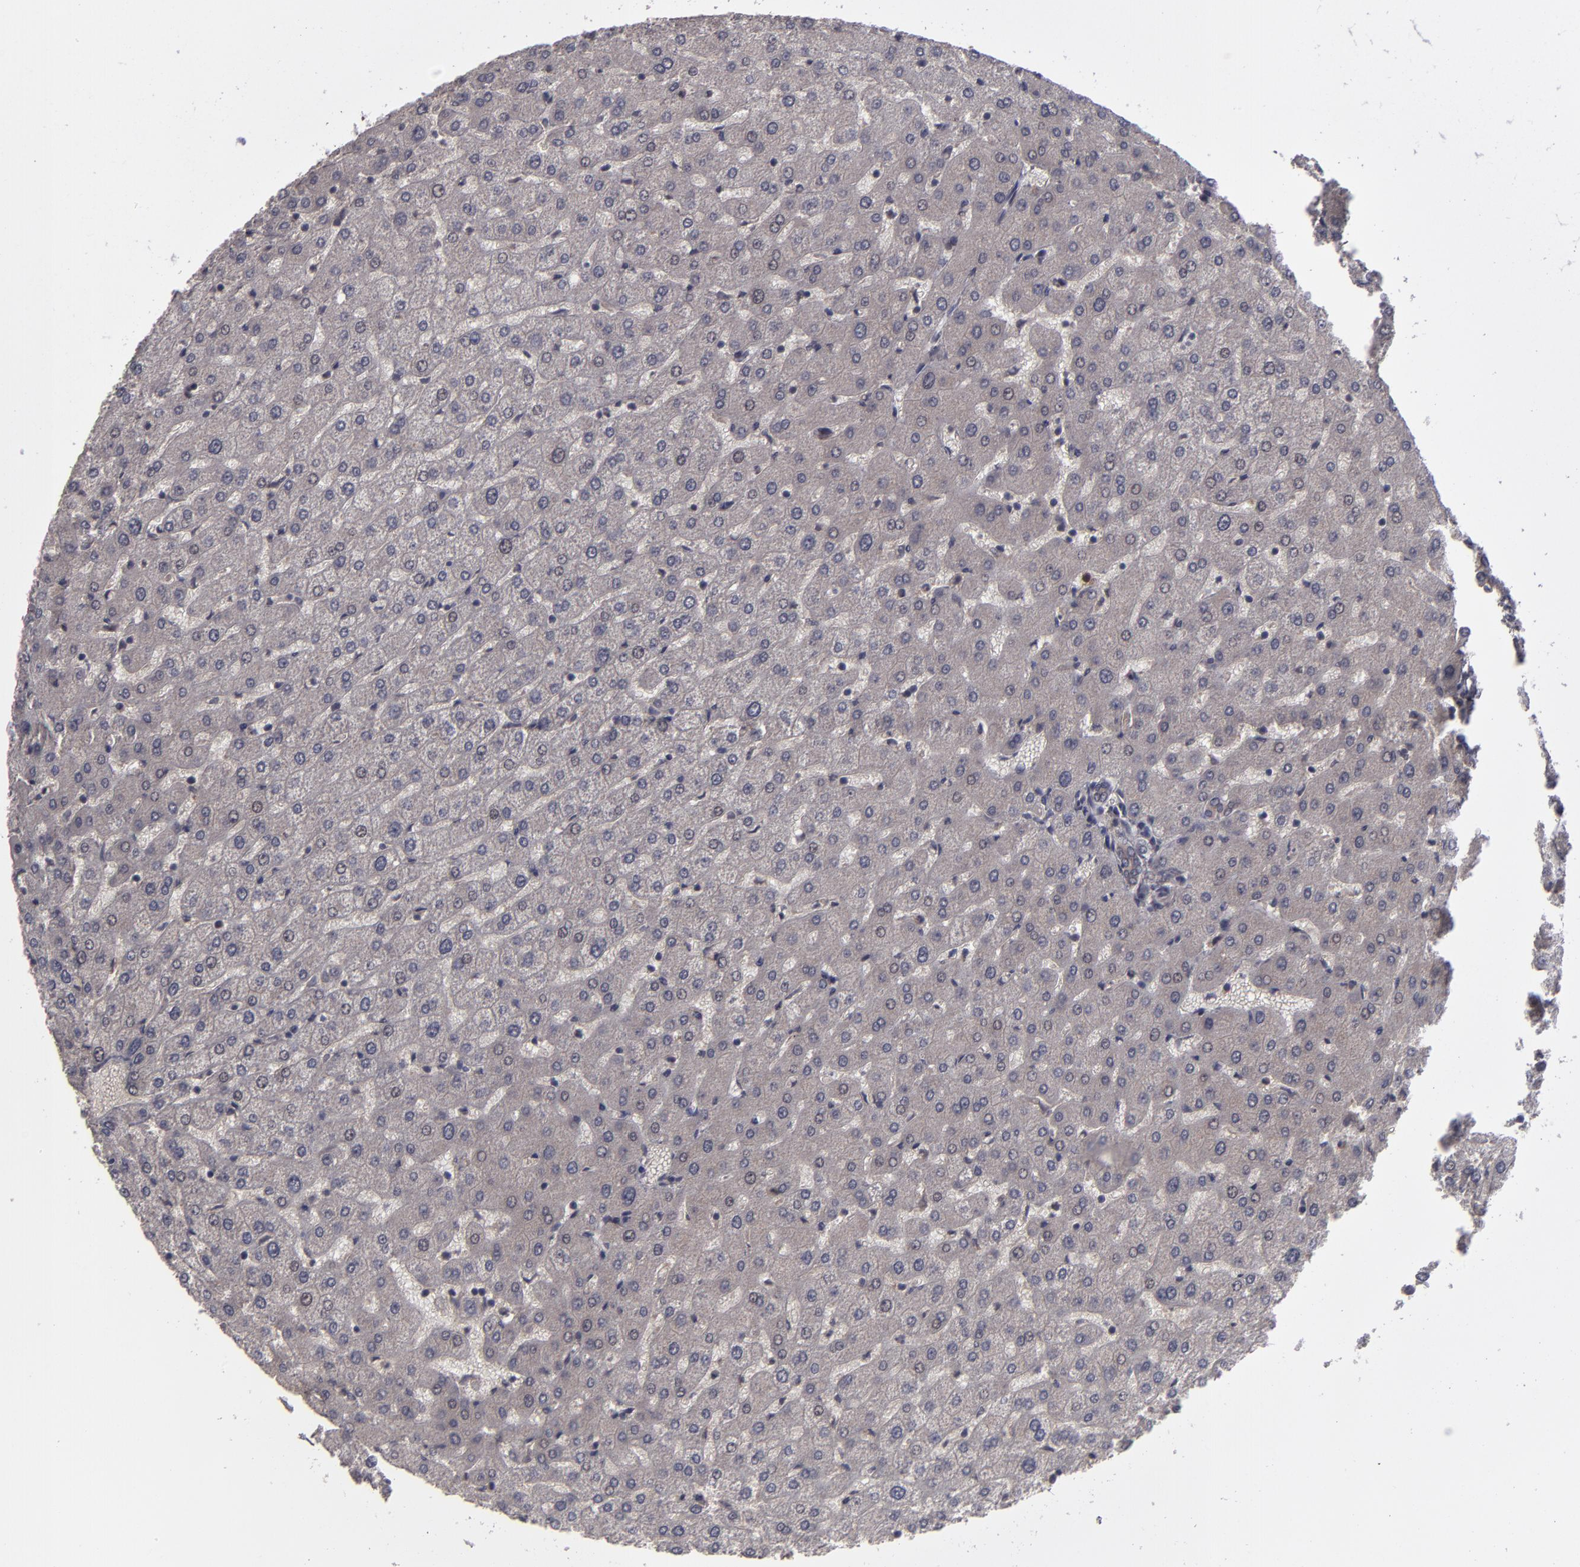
{"staining": {"intensity": "weak", "quantity": ">75%", "location": "cytoplasmic/membranous"}, "tissue": "liver", "cell_type": "Cholangiocytes", "image_type": "normal", "snomed": [{"axis": "morphology", "description": "Normal tissue, NOS"}, {"axis": "morphology", "description": "Fibrosis, NOS"}, {"axis": "topography", "description": "Liver"}], "caption": "High-power microscopy captured an immunohistochemistry image of unremarkable liver, revealing weak cytoplasmic/membranous staining in about >75% of cholangiocytes.", "gene": "TYMS", "patient": {"sex": "female", "age": 29}}